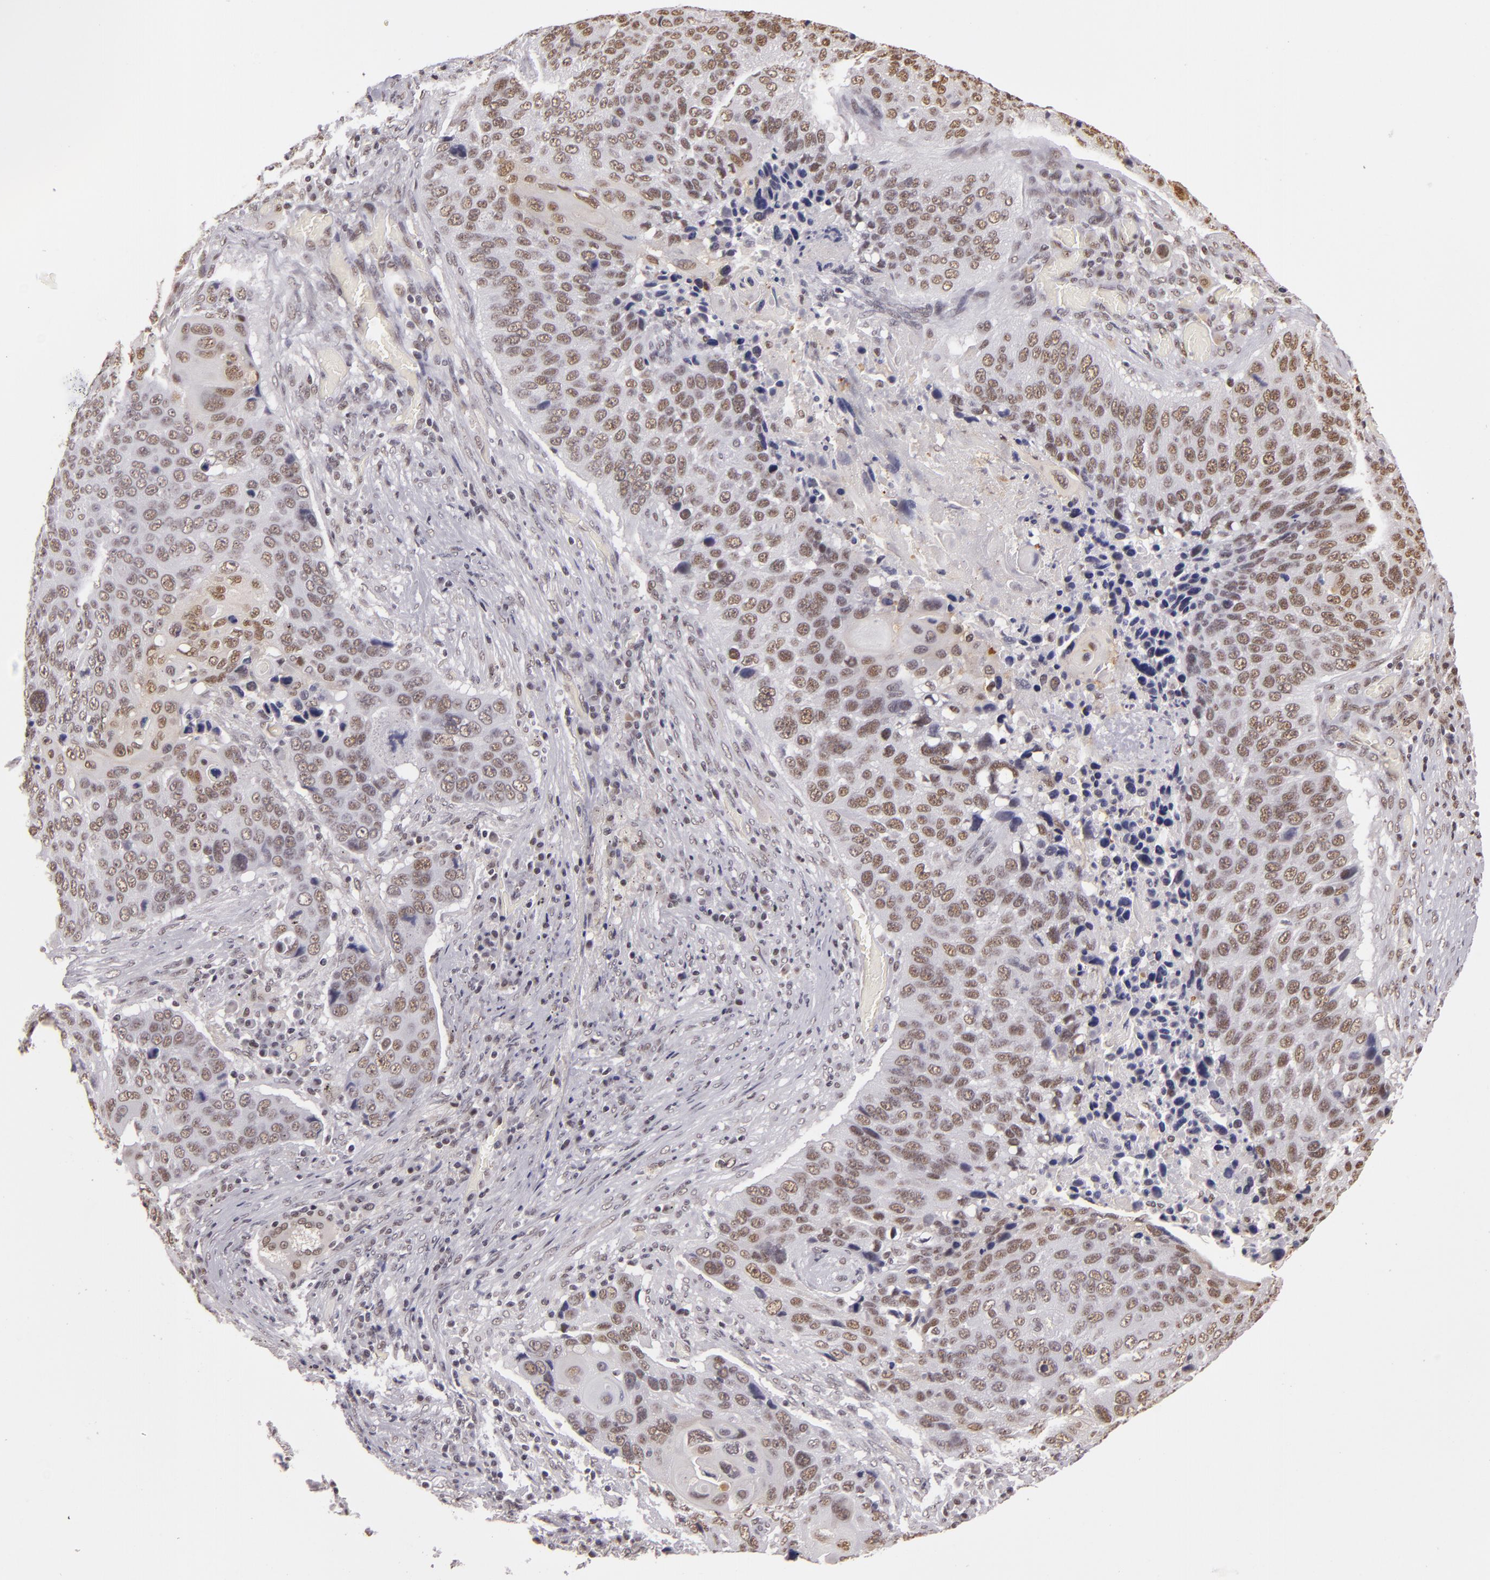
{"staining": {"intensity": "moderate", "quantity": "25%-75%", "location": "nuclear"}, "tissue": "lung cancer", "cell_type": "Tumor cells", "image_type": "cancer", "snomed": [{"axis": "morphology", "description": "Squamous cell carcinoma, NOS"}, {"axis": "topography", "description": "Lung"}], "caption": "DAB (3,3'-diaminobenzidine) immunohistochemical staining of lung cancer demonstrates moderate nuclear protein expression in approximately 25%-75% of tumor cells.", "gene": "INTS6", "patient": {"sex": "male", "age": 68}}